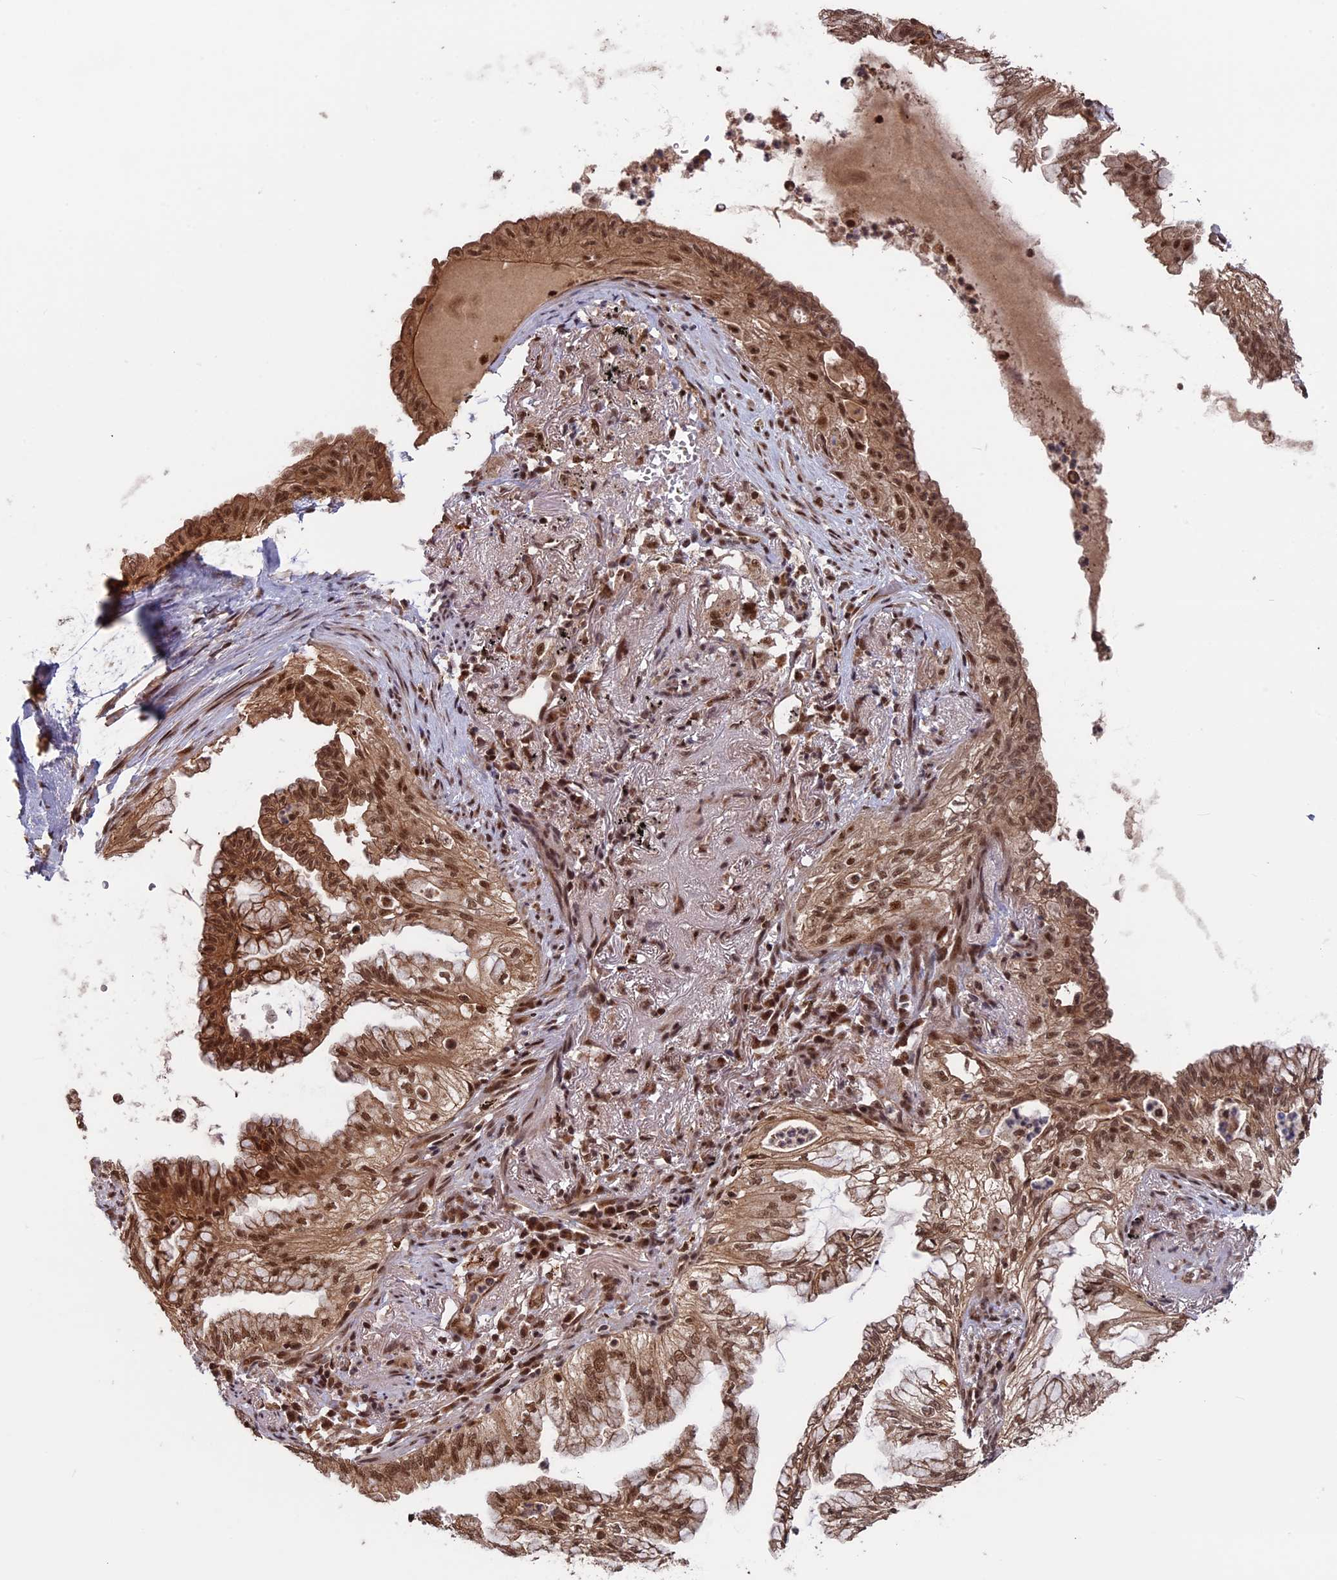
{"staining": {"intensity": "moderate", "quantity": "25%-75%", "location": "cytoplasmic/membranous,nuclear"}, "tissue": "lung cancer", "cell_type": "Tumor cells", "image_type": "cancer", "snomed": [{"axis": "morphology", "description": "Adenocarcinoma, NOS"}, {"axis": "topography", "description": "Lung"}], "caption": "Lung cancer was stained to show a protein in brown. There is medium levels of moderate cytoplasmic/membranous and nuclear expression in about 25%-75% of tumor cells.", "gene": "CACTIN", "patient": {"sex": "female", "age": 70}}